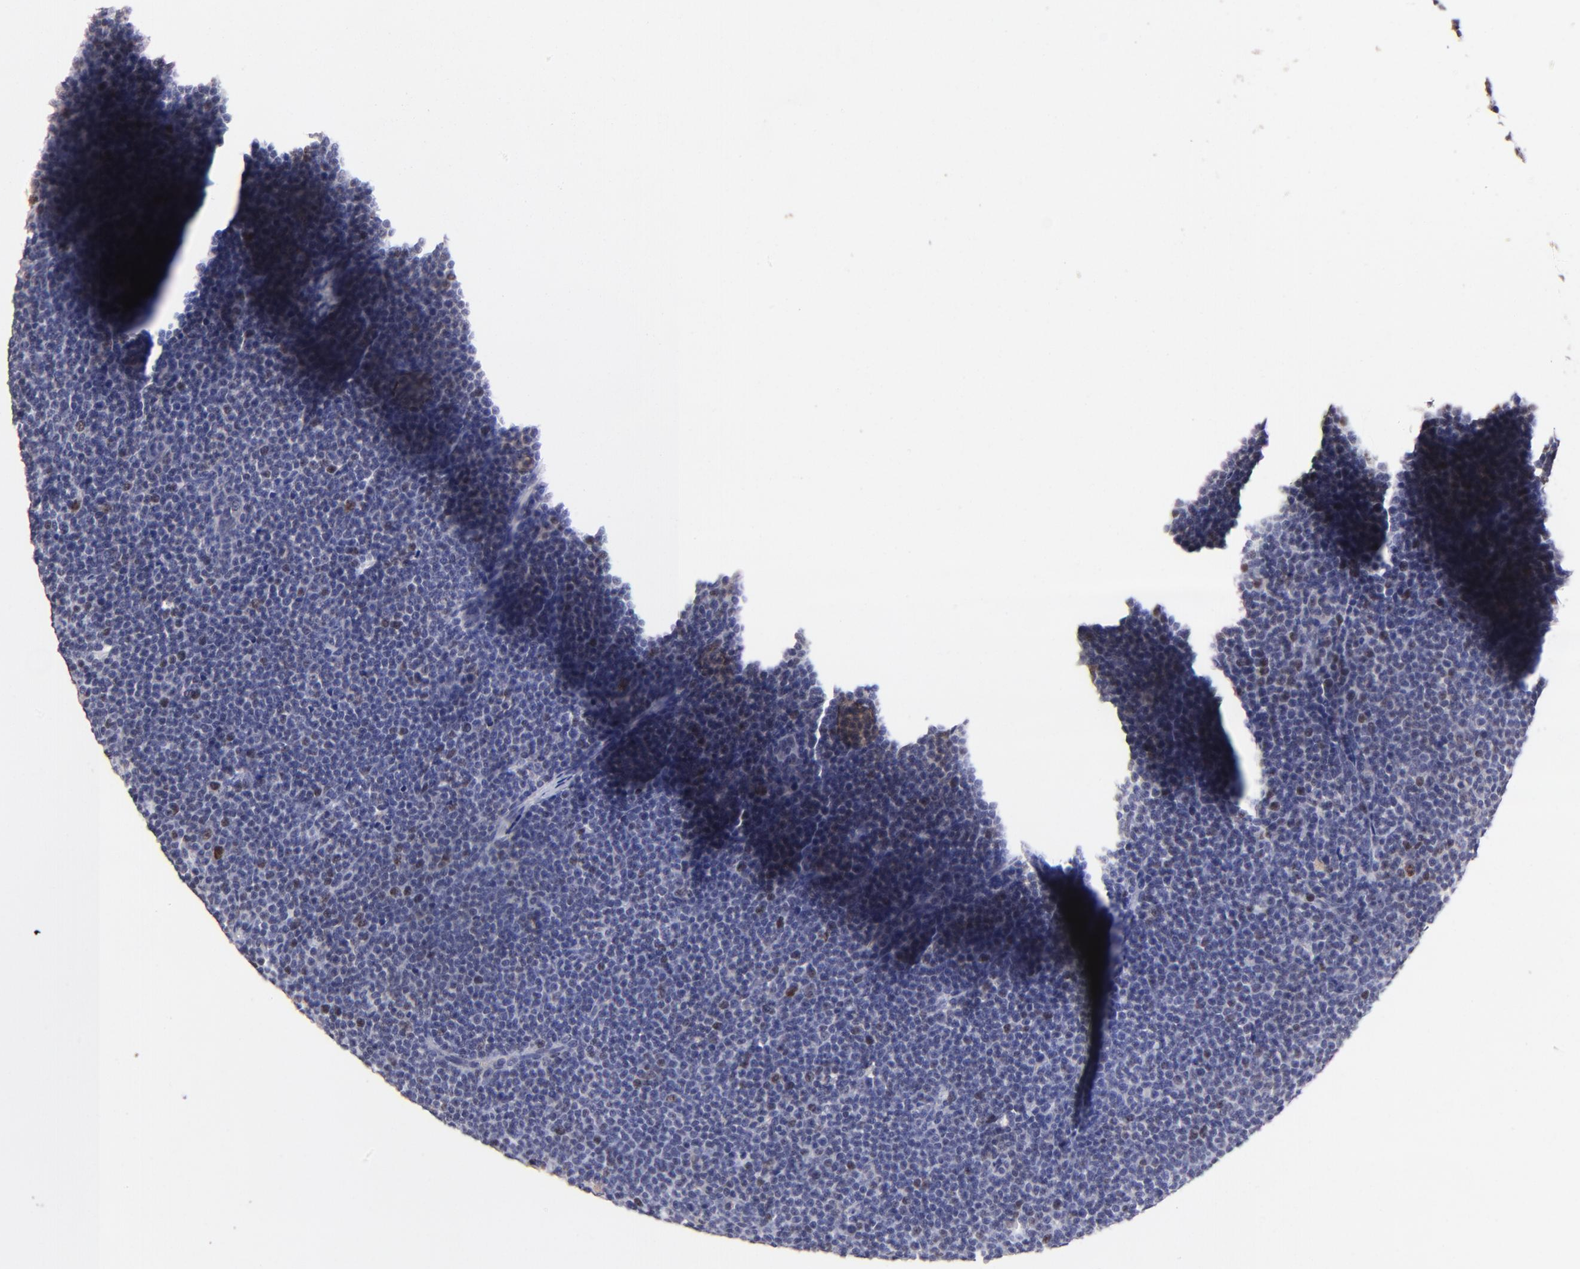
{"staining": {"intensity": "weak", "quantity": "<25%", "location": "nuclear"}, "tissue": "lymphoma", "cell_type": "Tumor cells", "image_type": "cancer", "snomed": [{"axis": "morphology", "description": "Malignant lymphoma, non-Hodgkin's type, High grade"}, {"axis": "topography", "description": "Lymph node"}], "caption": "A high-resolution image shows immunohistochemistry (IHC) staining of lymphoma, which exhibits no significant positivity in tumor cells.", "gene": "DNMT1", "patient": {"sex": "female", "age": 58}}